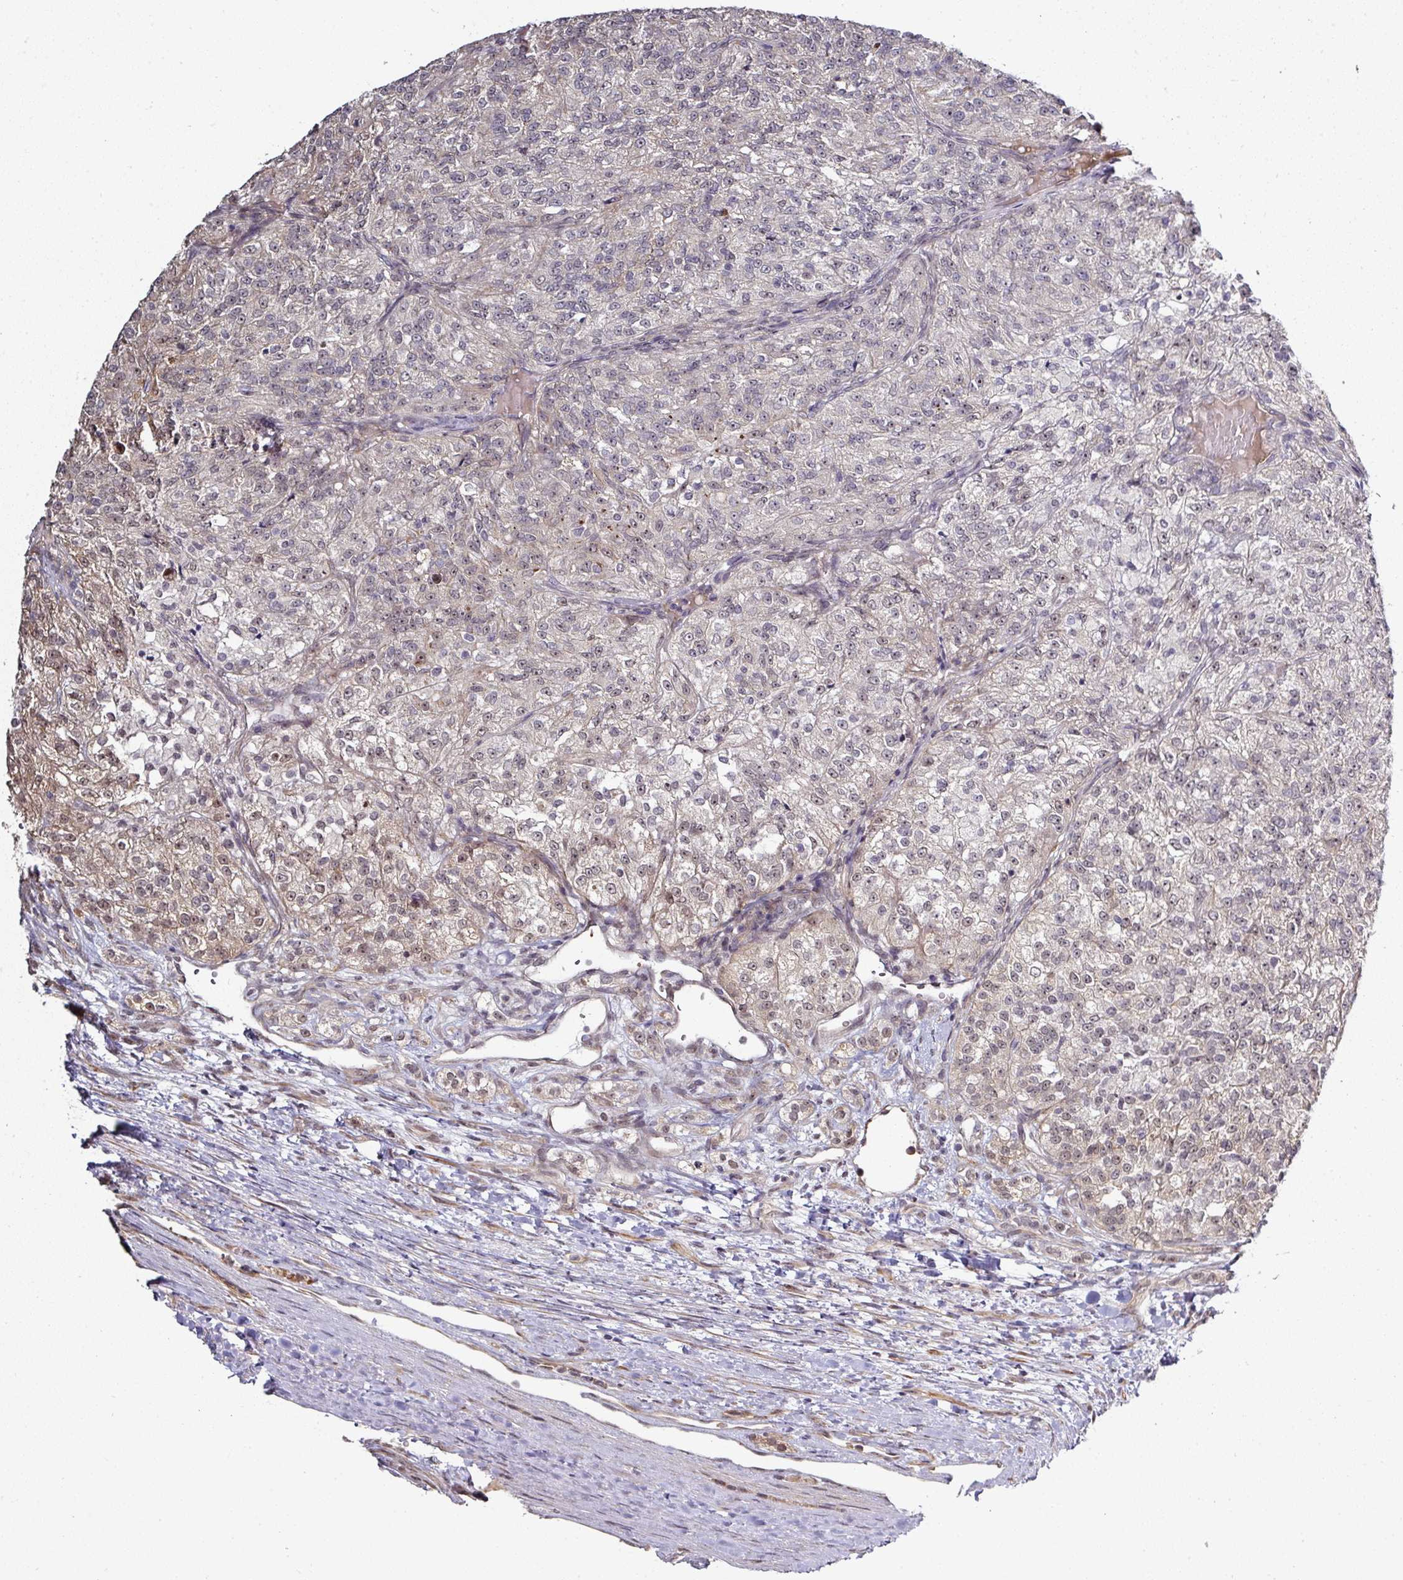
{"staining": {"intensity": "negative", "quantity": "none", "location": "none"}, "tissue": "renal cancer", "cell_type": "Tumor cells", "image_type": "cancer", "snomed": [{"axis": "morphology", "description": "Adenocarcinoma, NOS"}, {"axis": "topography", "description": "Kidney"}], "caption": "The histopathology image shows no significant expression in tumor cells of adenocarcinoma (renal). The staining is performed using DAB (3,3'-diaminobenzidine) brown chromogen with nuclei counter-stained in using hematoxylin.", "gene": "GTF2H3", "patient": {"sex": "female", "age": 63}}